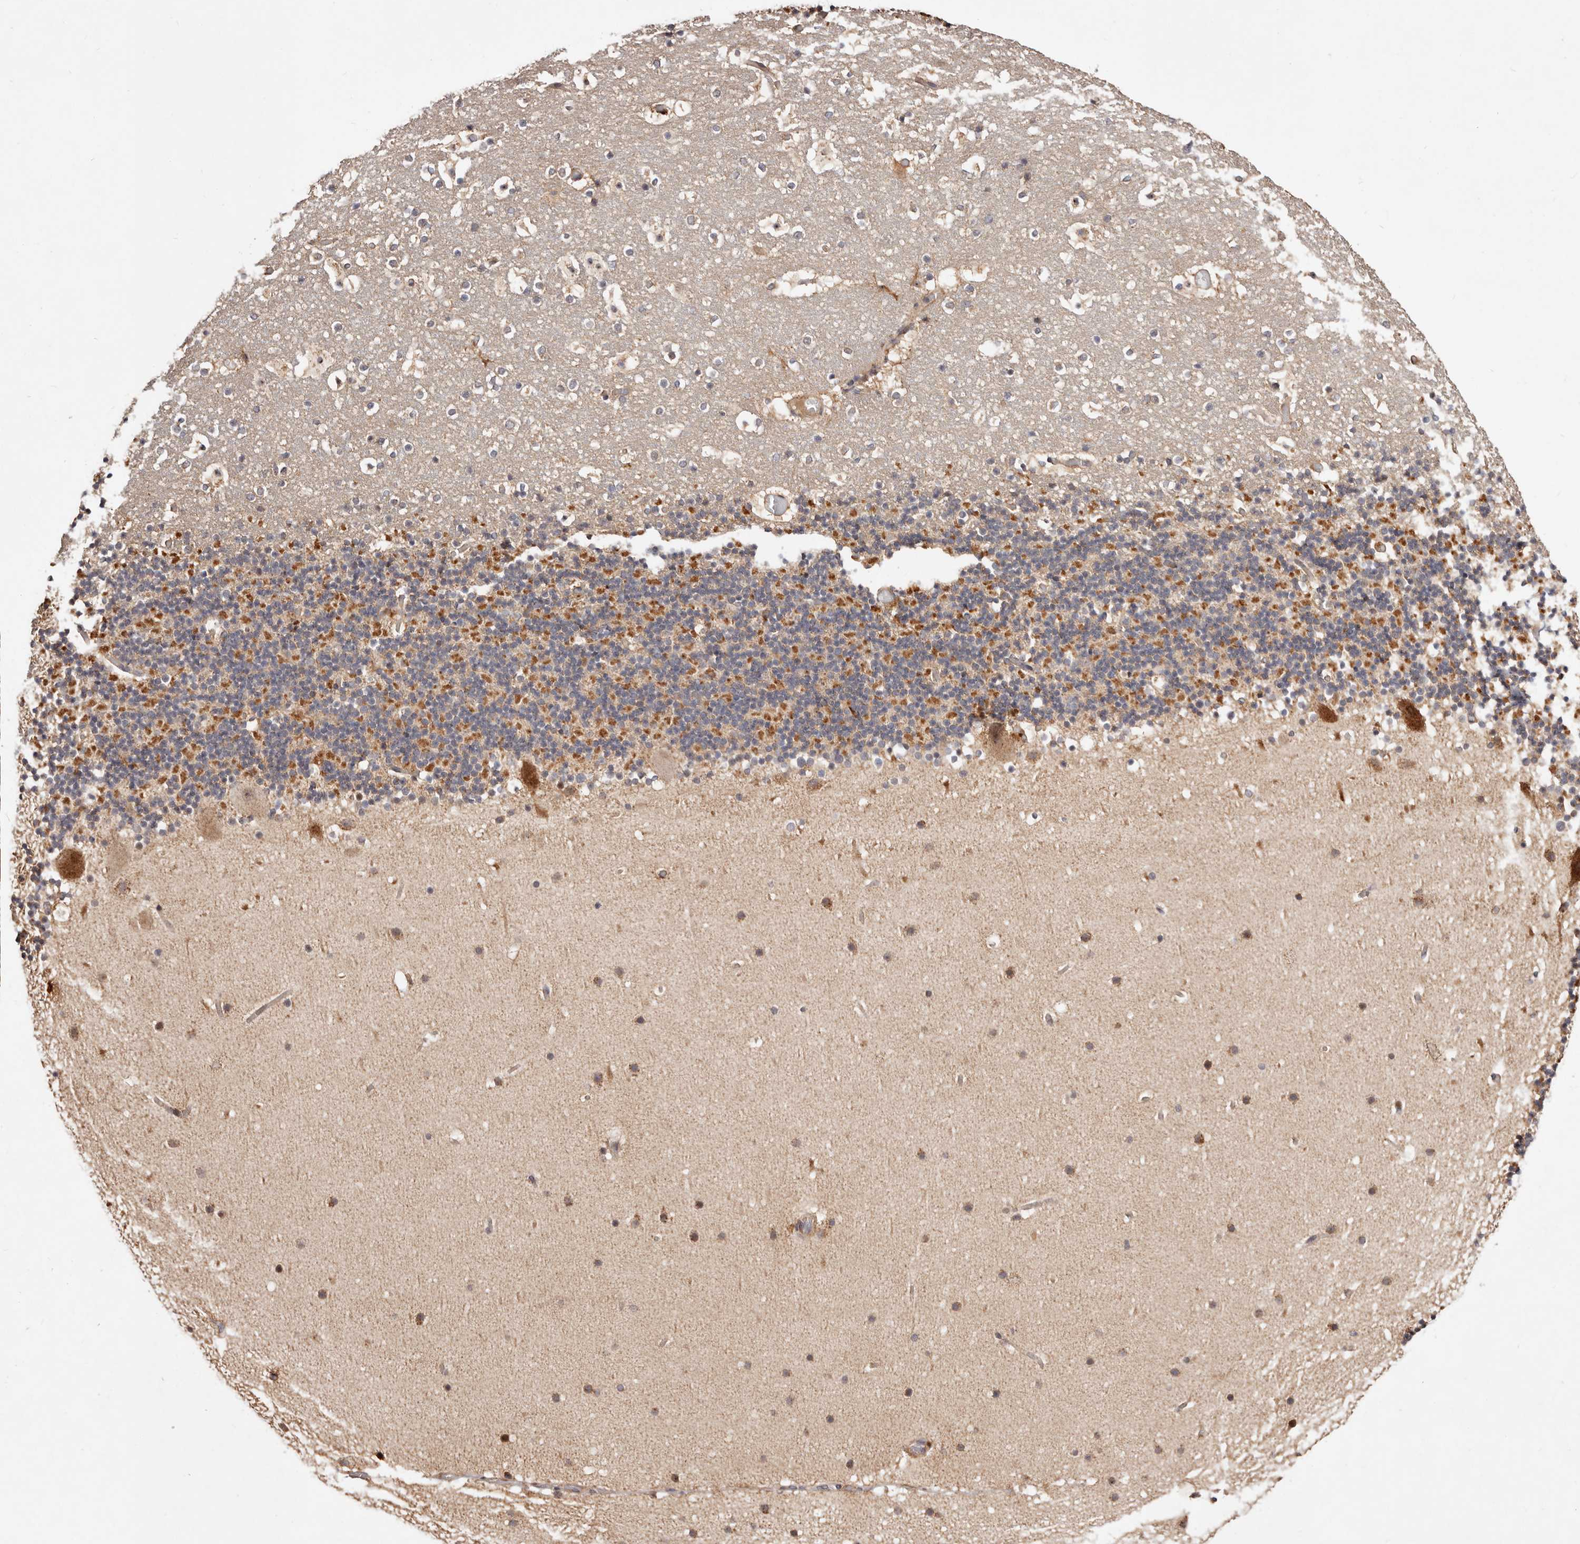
{"staining": {"intensity": "moderate", "quantity": "25%-75%", "location": "cytoplasmic/membranous"}, "tissue": "cerebellum", "cell_type": "Cells in granular layer", "image_type": "normal", "snomed": [{"axis": "morphology", "description": "Normal tissue, NOS"}, {"axis": "topography", "description": "Cerebellum"}], "caption": "Immunohistochemical staining of unremarkable human cerebellum shows moderate cytoplasmic/membranous protein expression in about 25%-75% of cells in granular layer.", "gene": "USP33", "patient": {"sex": "male", "age": 57}}